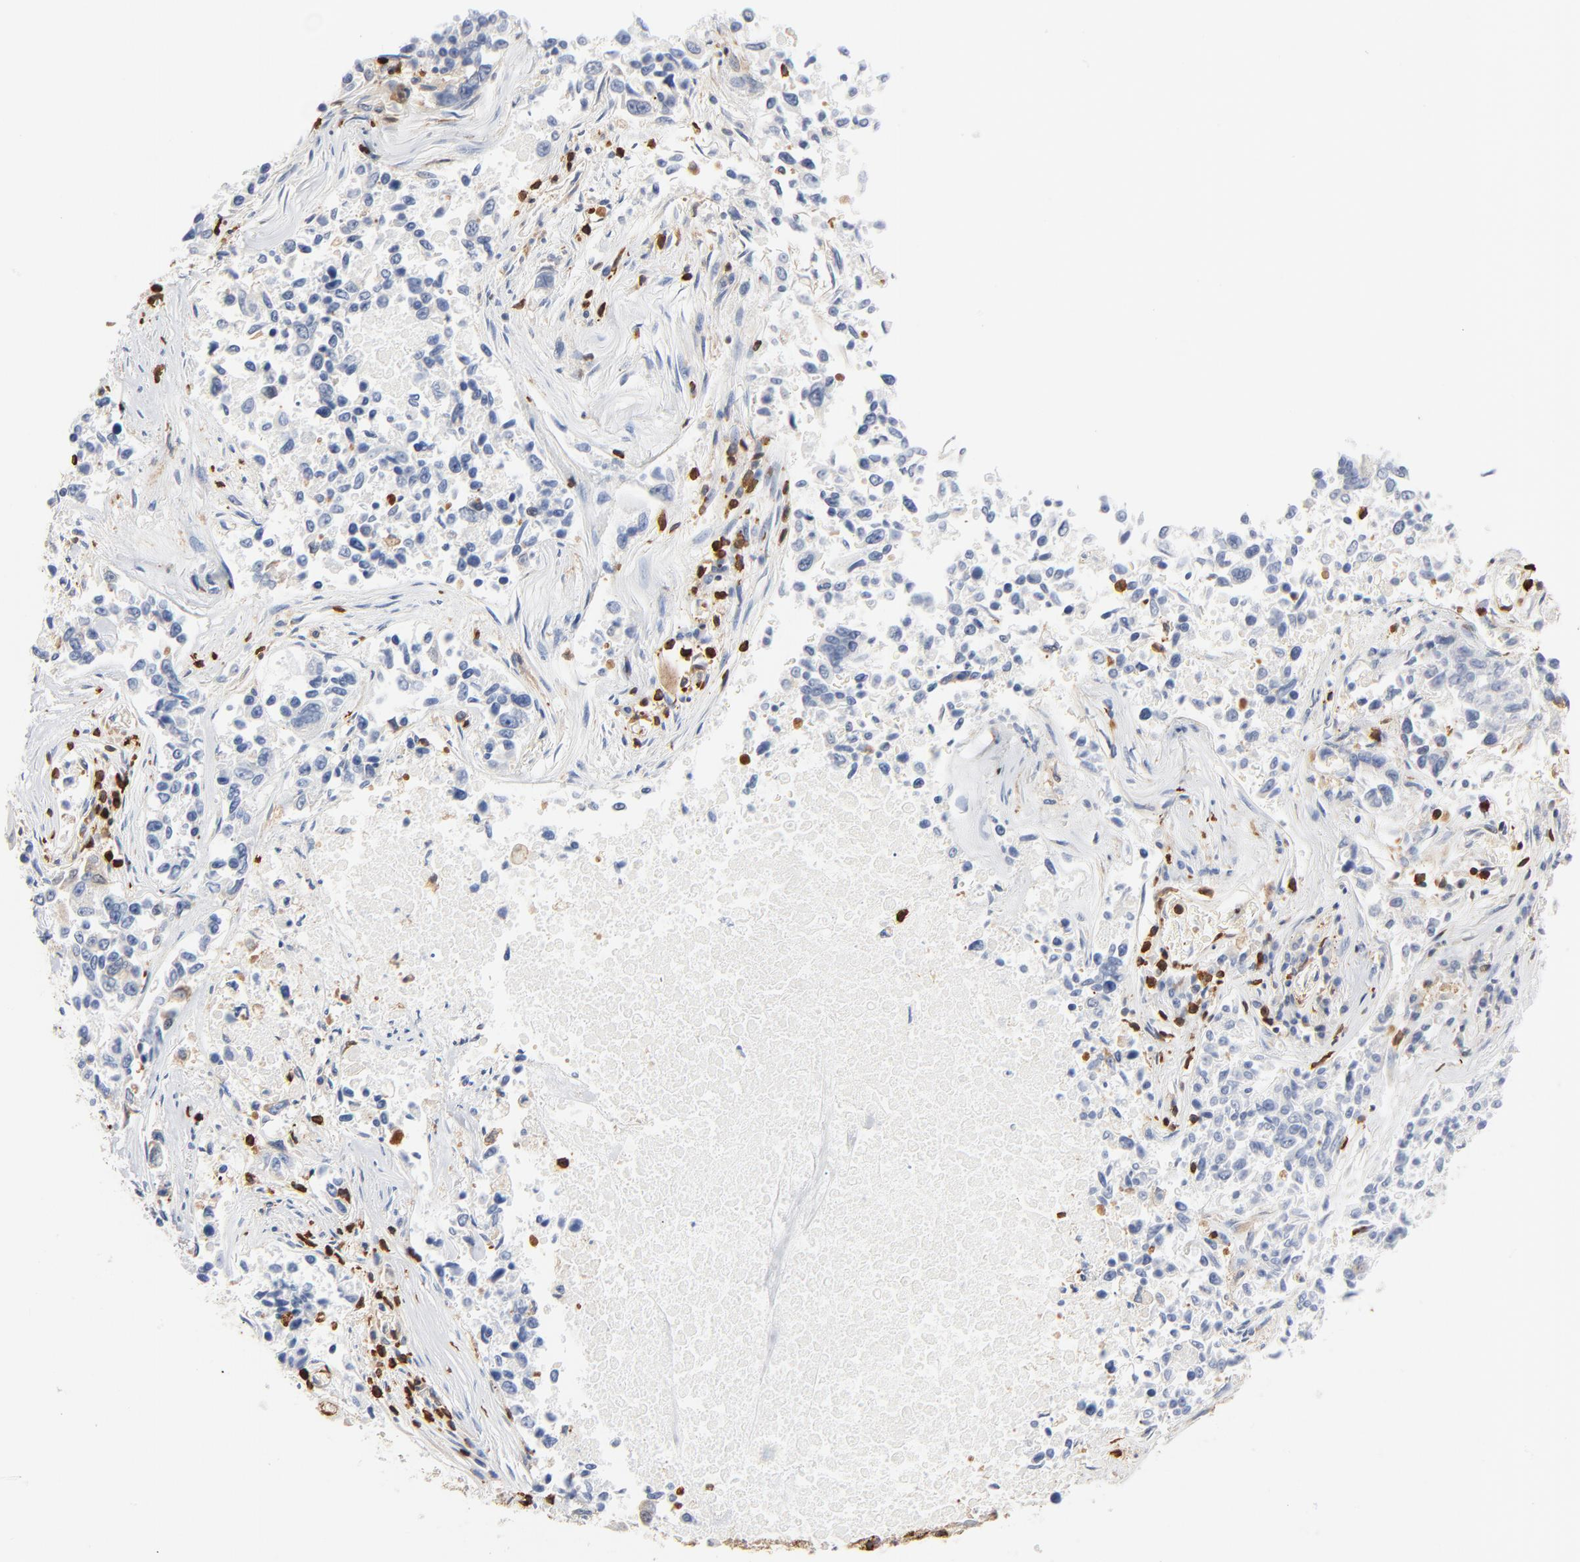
{"staining": {"intensity": "negative", "quantity": "none", "location": "none"}, "tissue": "lung cancer", "cell_type": "Tumor cells", "image_type": "cancer", "snomed": [{"axis": "morphology", "description": "Adenocarcinoma, NOS"}, {"axis": "topography", "description": "Lung"}], "caption": "DAB (3,3'-diaminobenzidine) immunohistochemical staining of lung cancer shows no significant staining in tumor cells.", "gene": "SH3KBP1", "patient": {"sex": "male", "age": 84}}